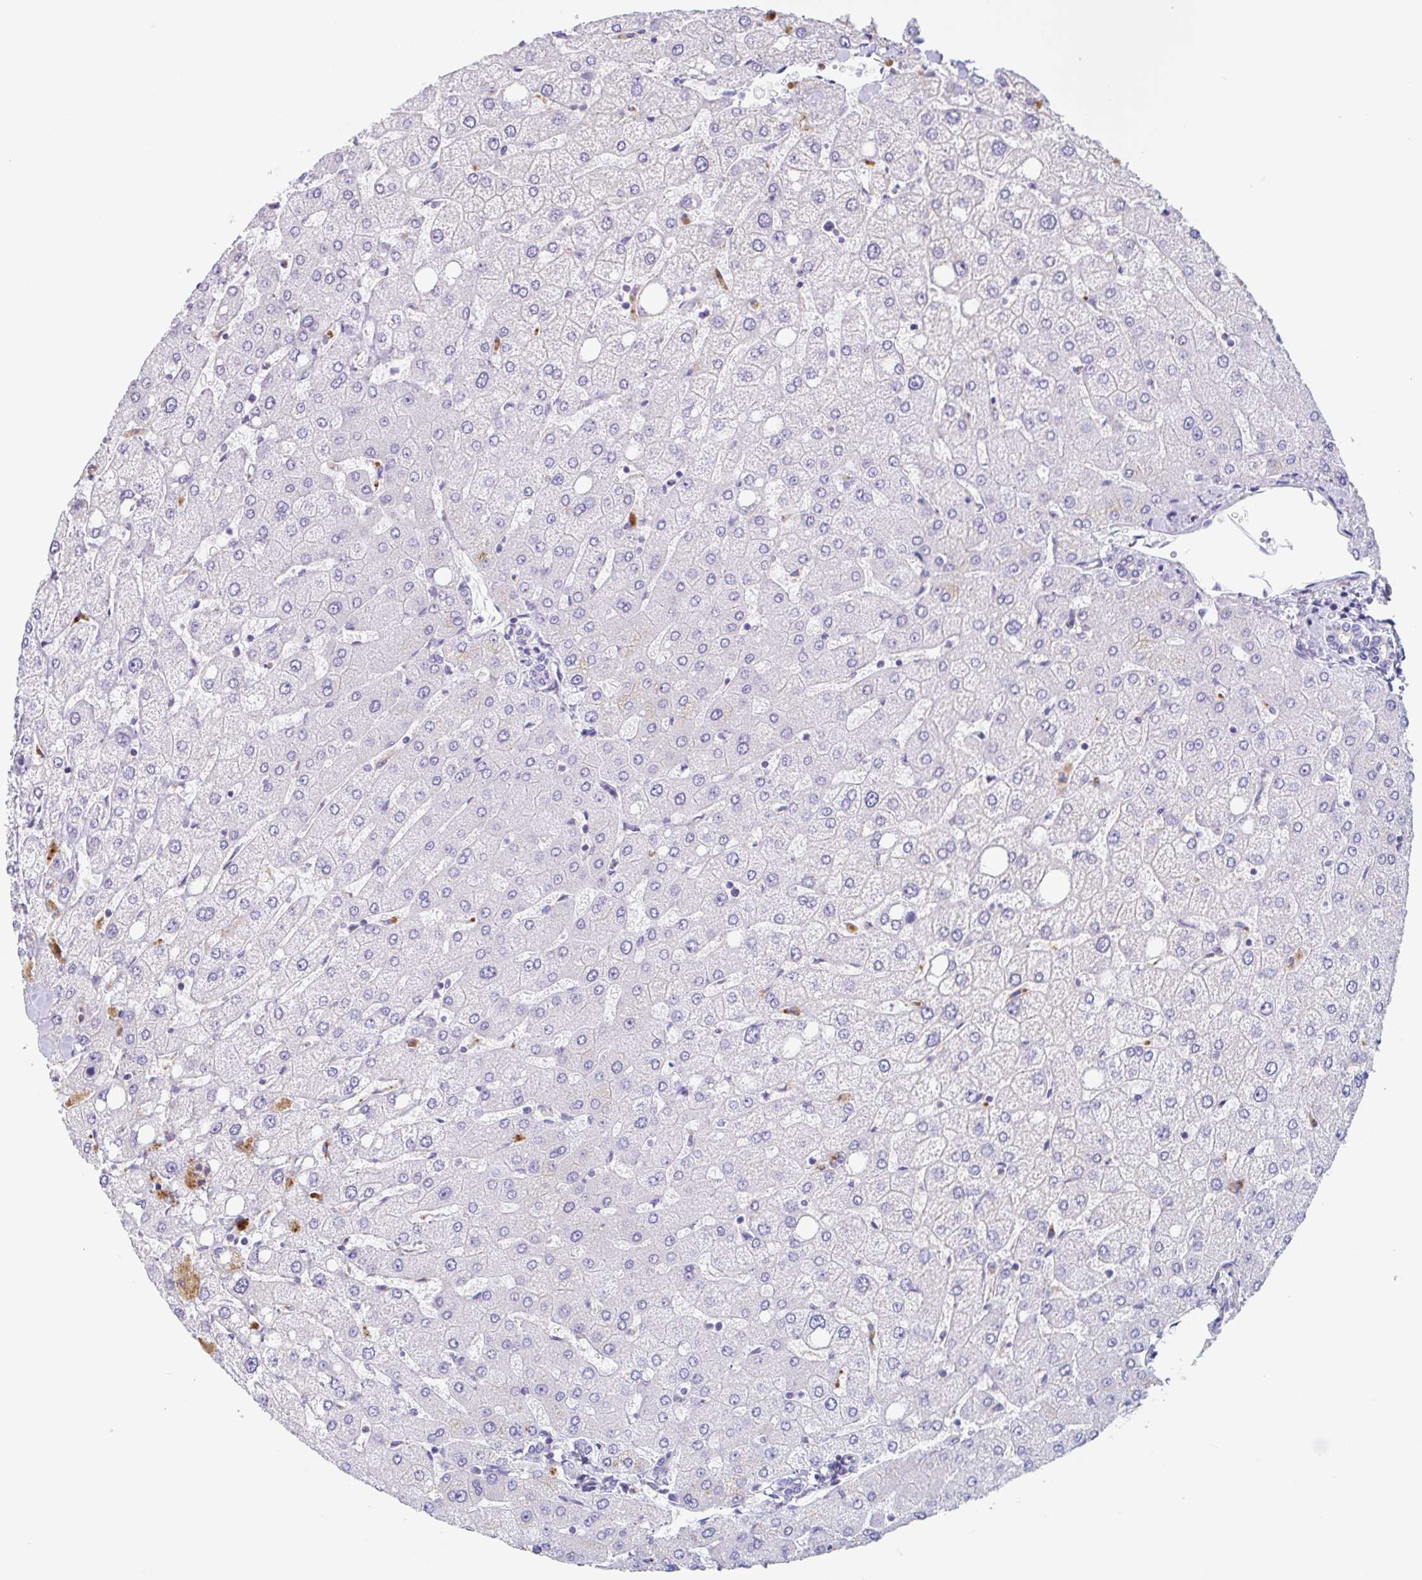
{"staining": {"intensity": "negative", "quantity": "none", "location": "none"}, "tissue": "liver", "cell_type": "Cholangiocytes", "image_type": "normal", "snomed": [{"axis": "morphology", "description": "Normal tissue, NOS"}, {"axis": "topography", "description": "Liver"}], "caption": "An IHC photomicrograph of unremarkable liver is shown. There is no staining in cholangiocytes of liver.", "gene": "LENG9", "patient": {"sex": "female", "age": 54}}